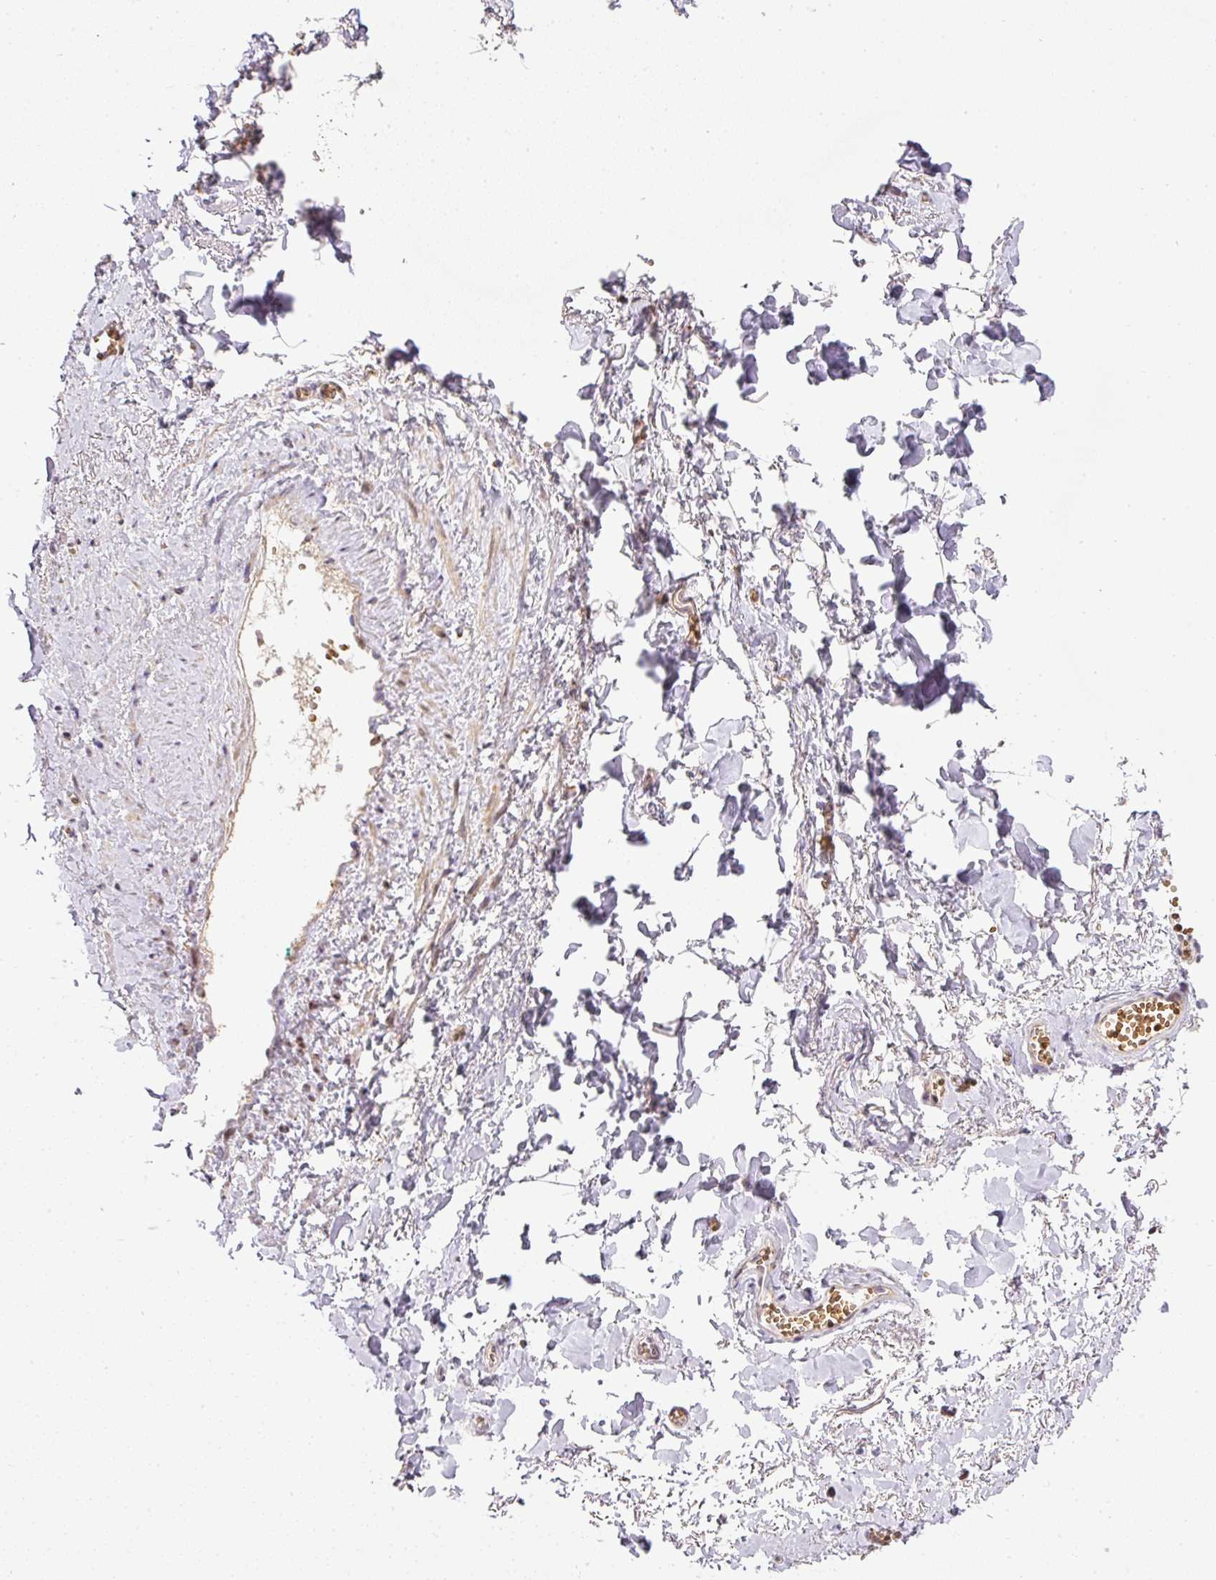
{"staining": {"intensity": "weak", "quantity": "<25%", "location": "cytoplasmic/membranous"}, "tissue": "adipose tissue", "cell_type": "Adipocytes", "image_type": "normal", "snomed": [{"axis": "morphology", "description": "Normal tissue, NOS"}, {"axis": "topography", "description": "Vulva"}, {"axis": "topography", "description": "Vagina"}, {"axis": "topography", "description": "Peripheral nerve tissue"}], "caption": "IHC of normal human adipose tissue demonstrates no expression in adipocytes.", "gene": "TBC1D2B", "patient": {"sex": "female", "age": 66}}